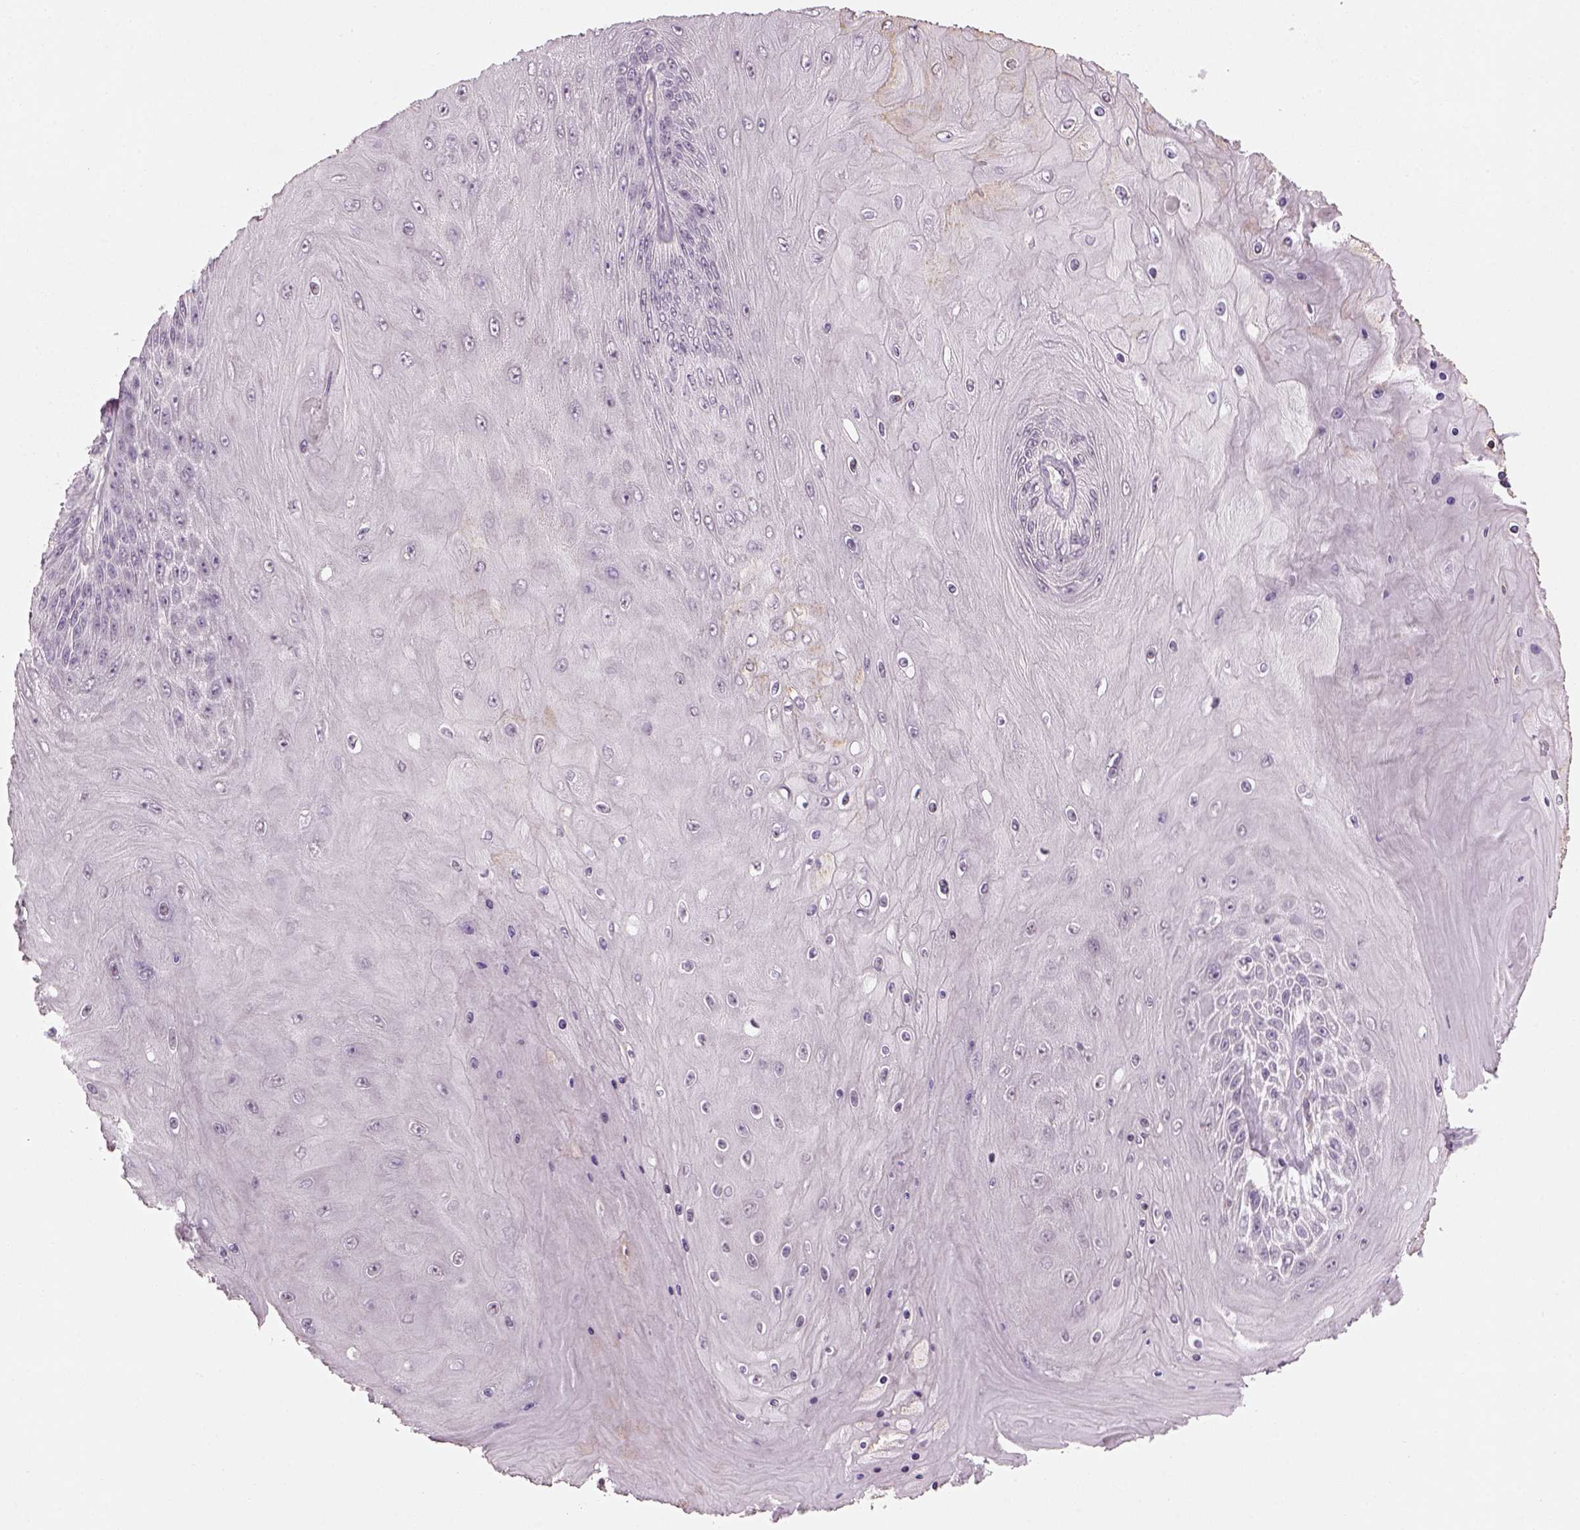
{"staining": {"intensity": "negative", "quantity": "none", "location": "none"}, "tissue": "skin cancer", "cell_type": "Tumor cells", "image_type": "cancer", "snomed": [{"axis": "morphology", "description": "Squamous cell carcinoma, NOS"}, {"axis": "topography", "description": "Skin"}], "caption": "The immunohistochemistry (IHC) micrograph has no significant positivity in tumor cells of skin cancer tissue. (DAB (3,3'-diaminobenzidine) IHC visualized using brightfield microscopy, high magnification).", "gene": "GDNF", "patient": {"sex": "male", "age": 62}}